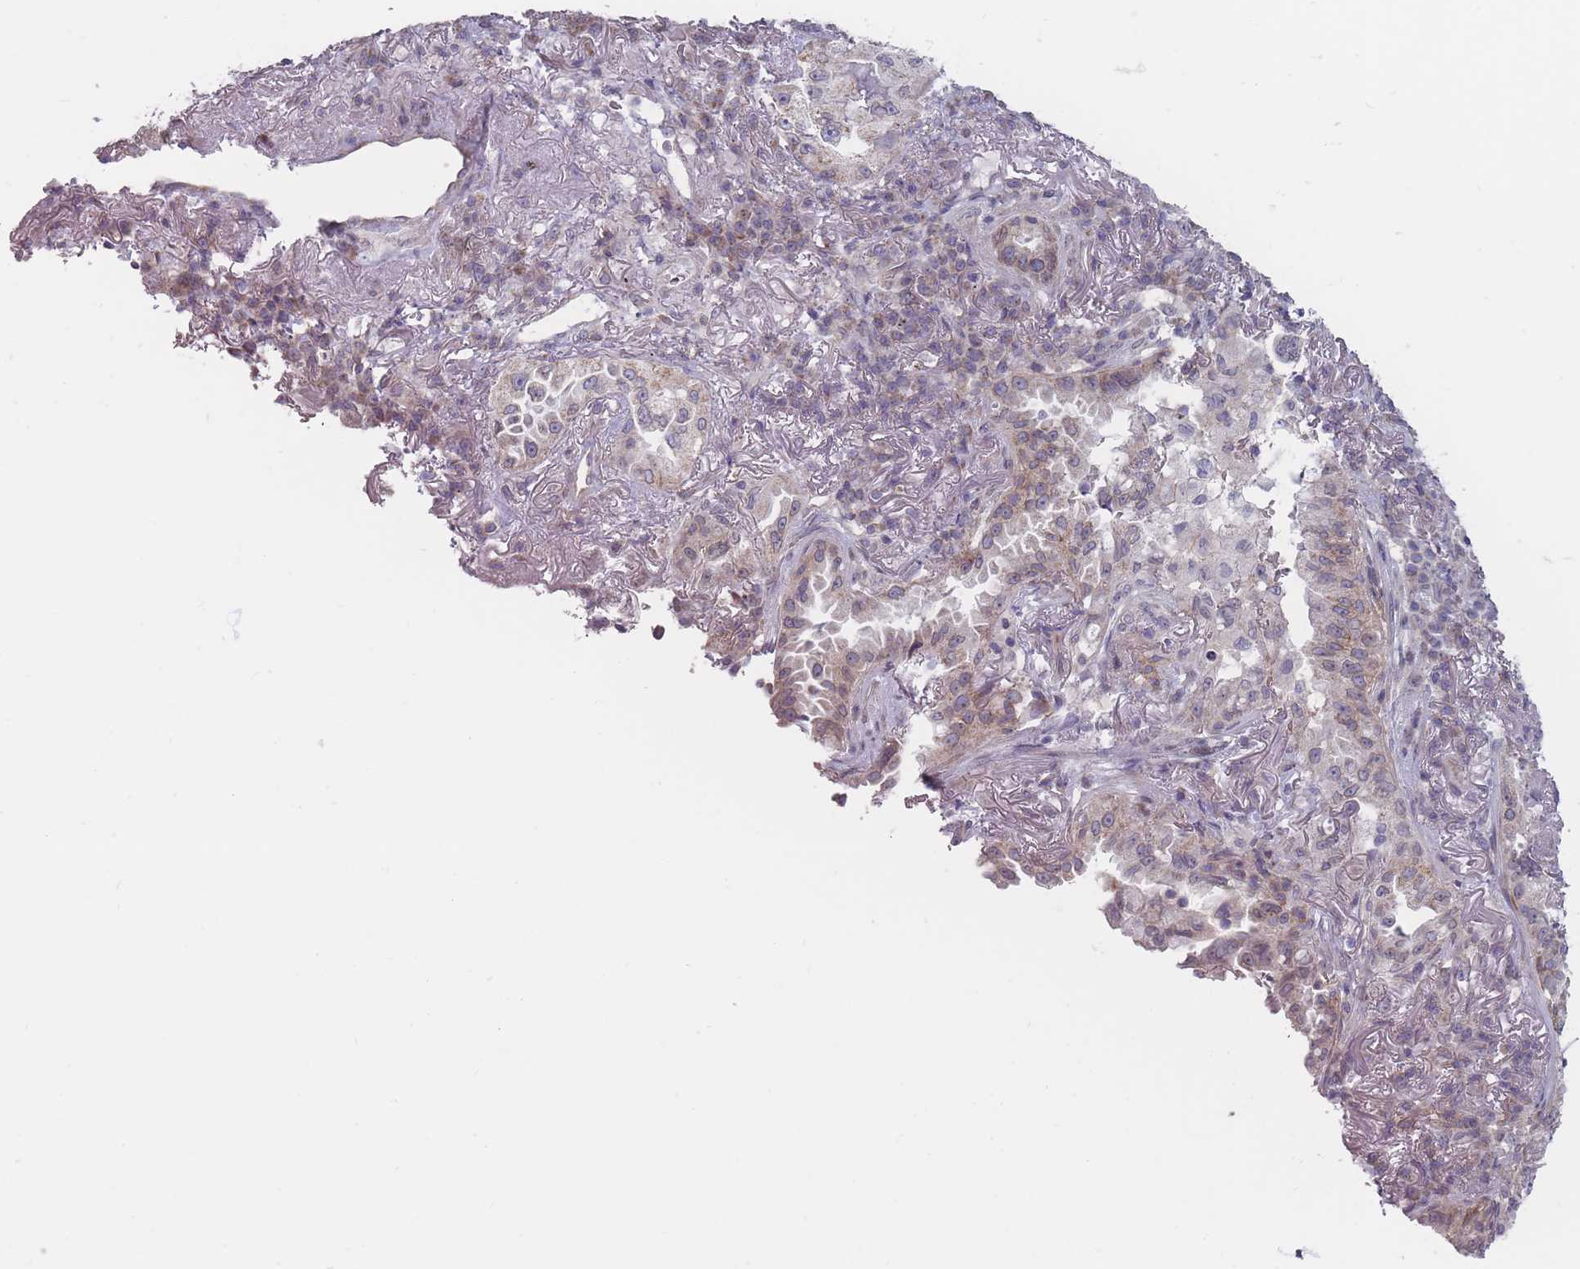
{"staining": {"intensity": "moderate", "quantity": "25%-75%", "location": "cytoplasmic/membranous"}, "tissue": "lung cancer", "cell_type": "Tumor cells", "image_type": "cancer", "snomed": [{"axis": "morphology", "description": "Adenocarcinoma, NOS"}, {"axis": "topography", "description": "Lung"}], "caption": "Lung cancer (adenocarcinoma) stained for a protein (brown) displays moderate cytoplasmic/membranous positive positivity in approximately 25%-75% of tumor cells.", "gene": "PCDH12", "patient": {"sex": "female", "age": 69}}